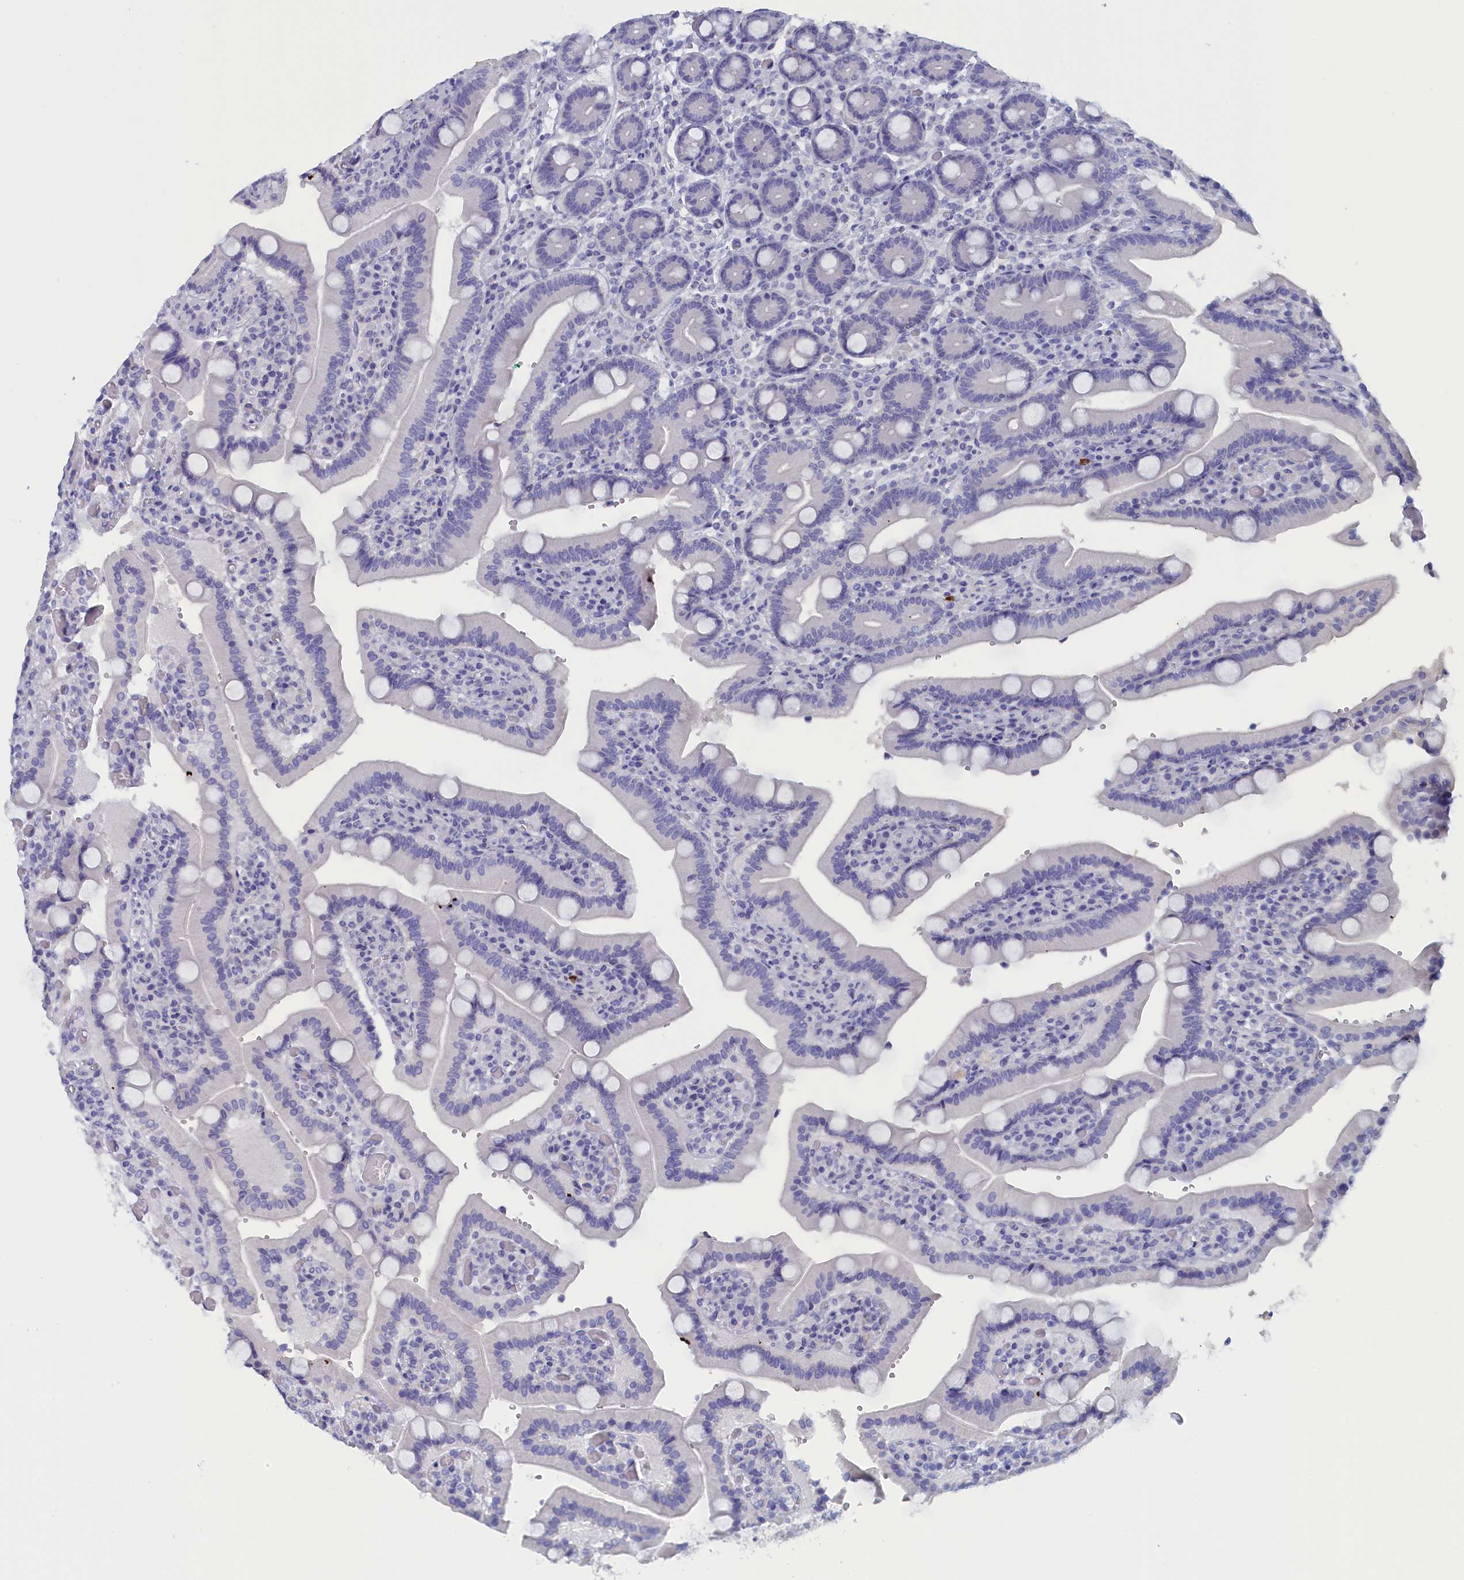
{"staining": {"intensity": "negative", "quantity": "none", "location": "none"}, "tissue": "duodenum", "cell_type": "Glandular cells", "image_type": "normal", "snomed": [{"axis": "morphology", "description": "Normal tissue, NOS"}, {"axis": "topography", "description": "Duodenum"}], "caption": "The image reveals no significant staining in glandular cells of duodenum. (Stains: DAB IHC with hematoxylin counter stain, Microscopy: brightfield microscopy at high magnification).", "gene": "ANKRD2", "patient": {"sex": "female", "age": 62}}